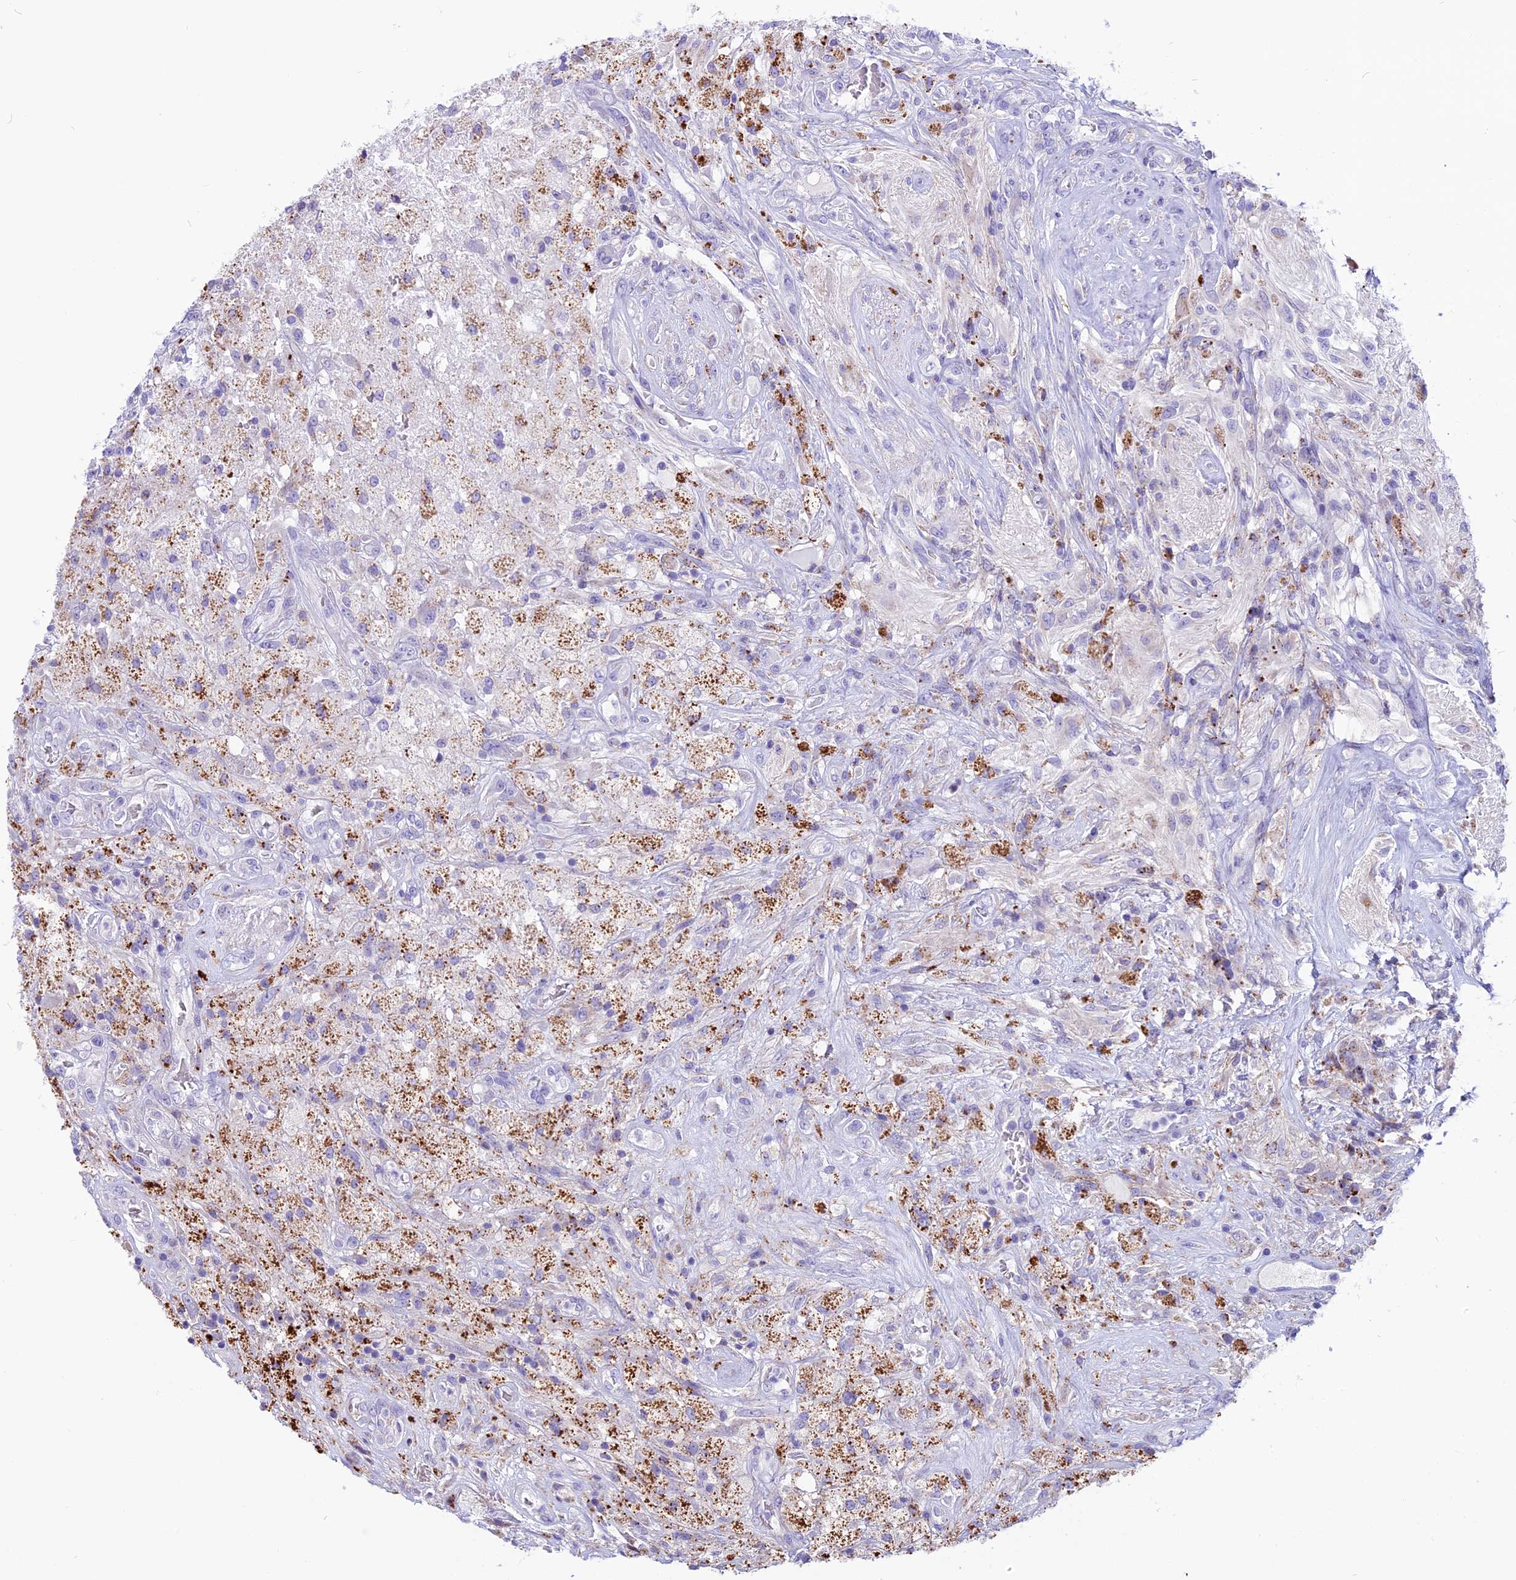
{"staining": {"intensity": "moderate", "quantity": "<25%", "location": "cytoplasmic/membranous"}, "tissue": "glioma", "cell_type": "Tumor cells", "image_type": "cancer", "snomed": [{"axis": "morphology", "description": "Glioma, malignant, High grade"}, {"axis": "topography", "description": "Brain"}], "caption": "Immunohistochemistry (IHC) (DAB) staining of malignant glioma (high-grade) demonstrates moderate cytoplasmic/membranous protein staining in approximately <25% of tumor cells. (IHC, brightfield microscopy, high magnification).", "gene": "THRSP", "patient": {"sex": "male", "age": 56}}